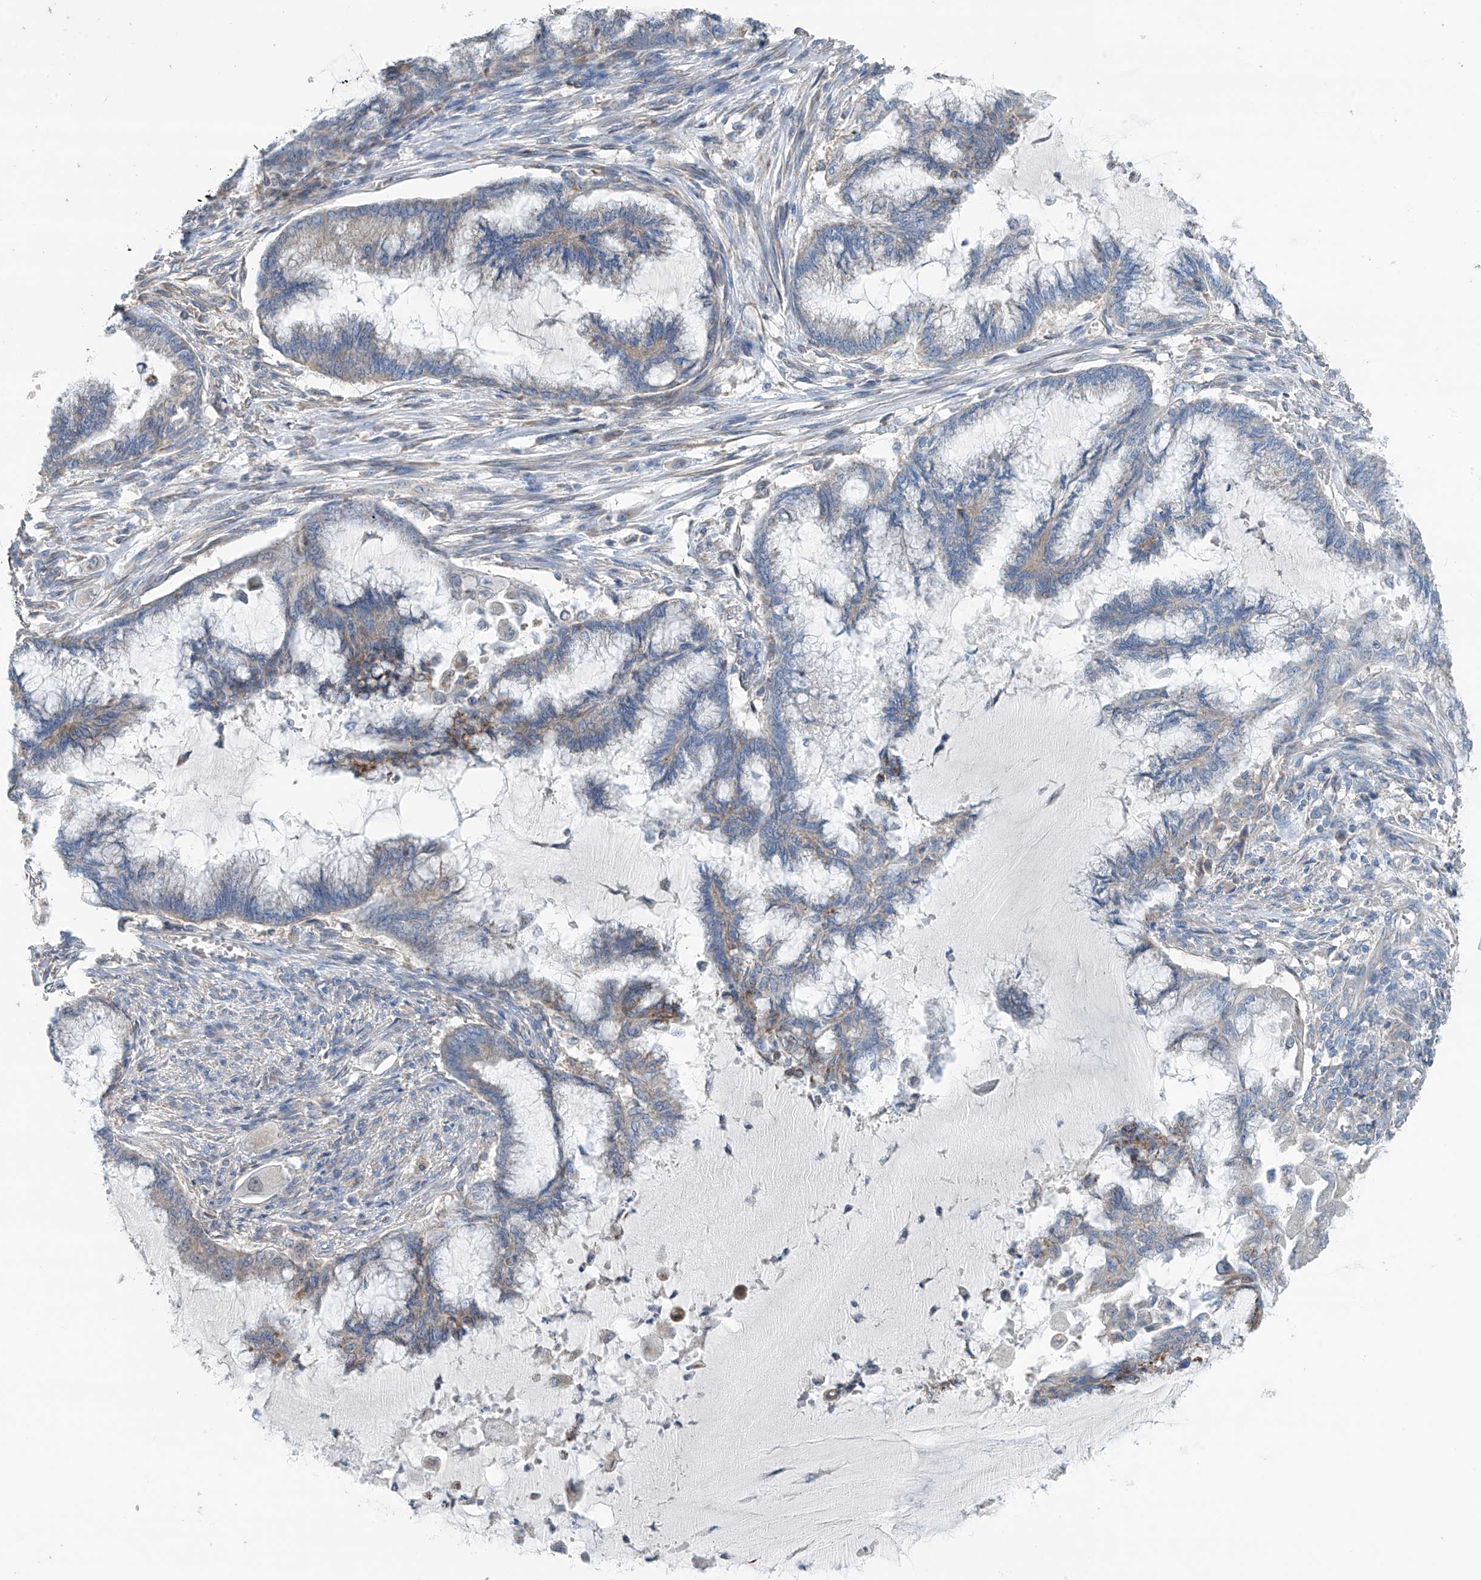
{"staining": {"intensity": "weak", "quantity": "<25%", "location": "cytoplasmic/membranous"}, "tissue": "endometrial cancer", "cell_type": "Tumor cells", "image_type": "cancer", "snomed": [{"axis": "morphology", "description": "Adenocarcinoma, NOS"}, {"axis": "topography", "description": "Endometrium"}], "caption": "Tumor cells show no significant positivity in endometrial cancer (adenocarcinoma). The staining is performed using DAB (3,3'-diaminobenzidine) brown chromogen with nuclei counter-stained in using hematoxylin.", "gene": "SYN3", "patient": {"sex": "female", "age": 86}}